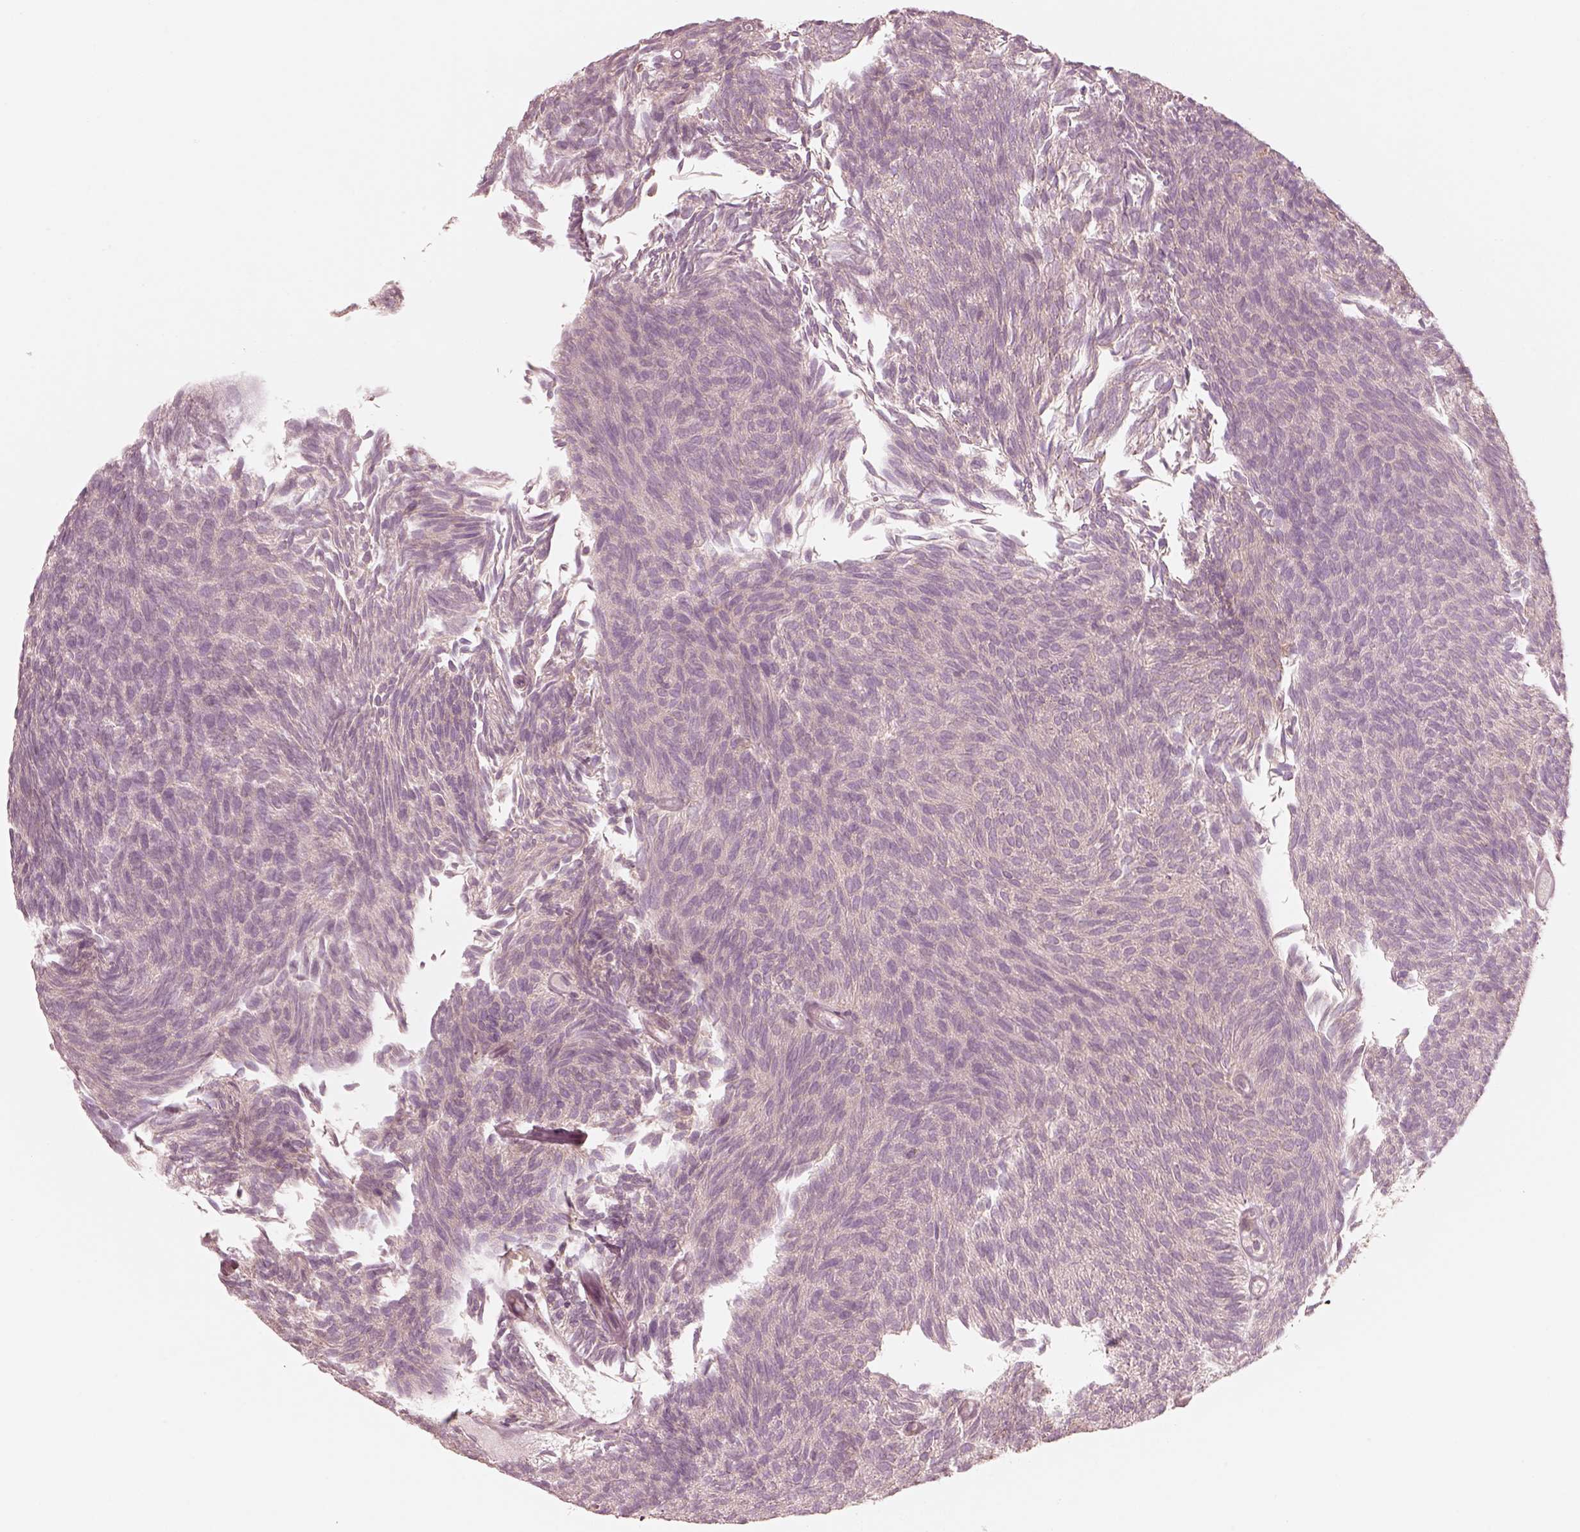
{"staining": {"intensity": "negative", "quantity": "none", "location": "none"}, "tissue": "urothelial cancer", "cell_type": "Tumor cells", "image_type": "cancer", "snomed": [{"axis": "morphology", "description": "Urothelial carcinoma, Low grade"}, {"axis": "topography", "description": "Urinary bladder"}], "caption": "Image shows no significant protein positivity in tumor cells of low-grade urothelial carcinoma. (Immunohistochemistry (ihc), brightfield microscopy, high magnification).", "gene": "CNOT2", "patient": {"sex": "male", "age": 77}}